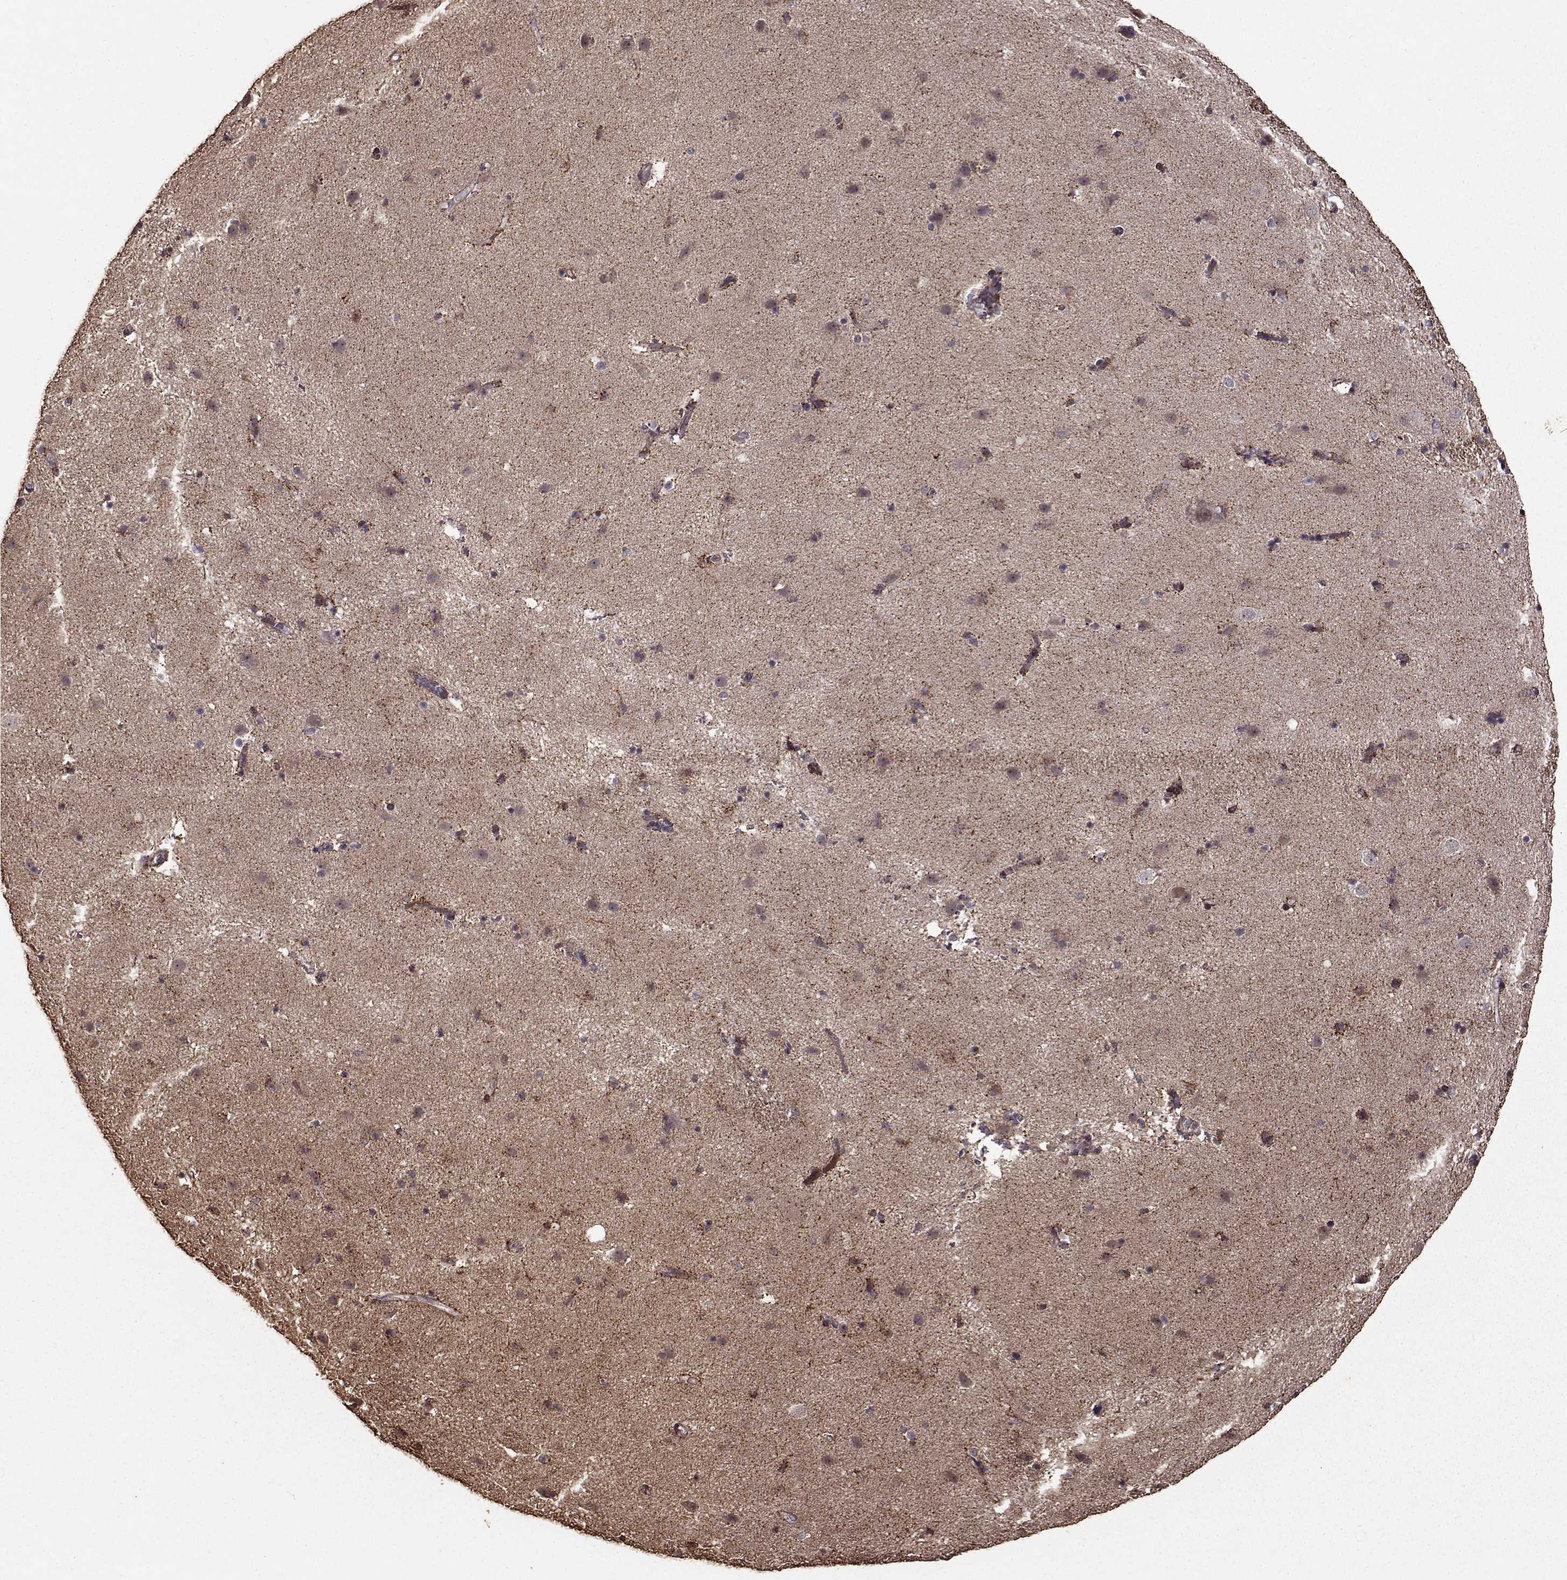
{"staining": {"intensity": "negative", "quantity": "none", "location": "none"}, "tissue": "caudate", "cell_type": "Glial cells", "image_type": "normal", "snomed": [{"axis": "morphology", "description": "Normal tissue, NOS"}, {"axis": "topography", "description": "Lateral ventricle wall"}], "caption": "Immunohistochemistry histopathology image of normal caudate: caudate stained with DAB (3,3'-diaminobenzidine) reveals no significant protein staining in glial cells.", "gene": "FBXW11", "patient": {"sex": "female", "age": 71}}